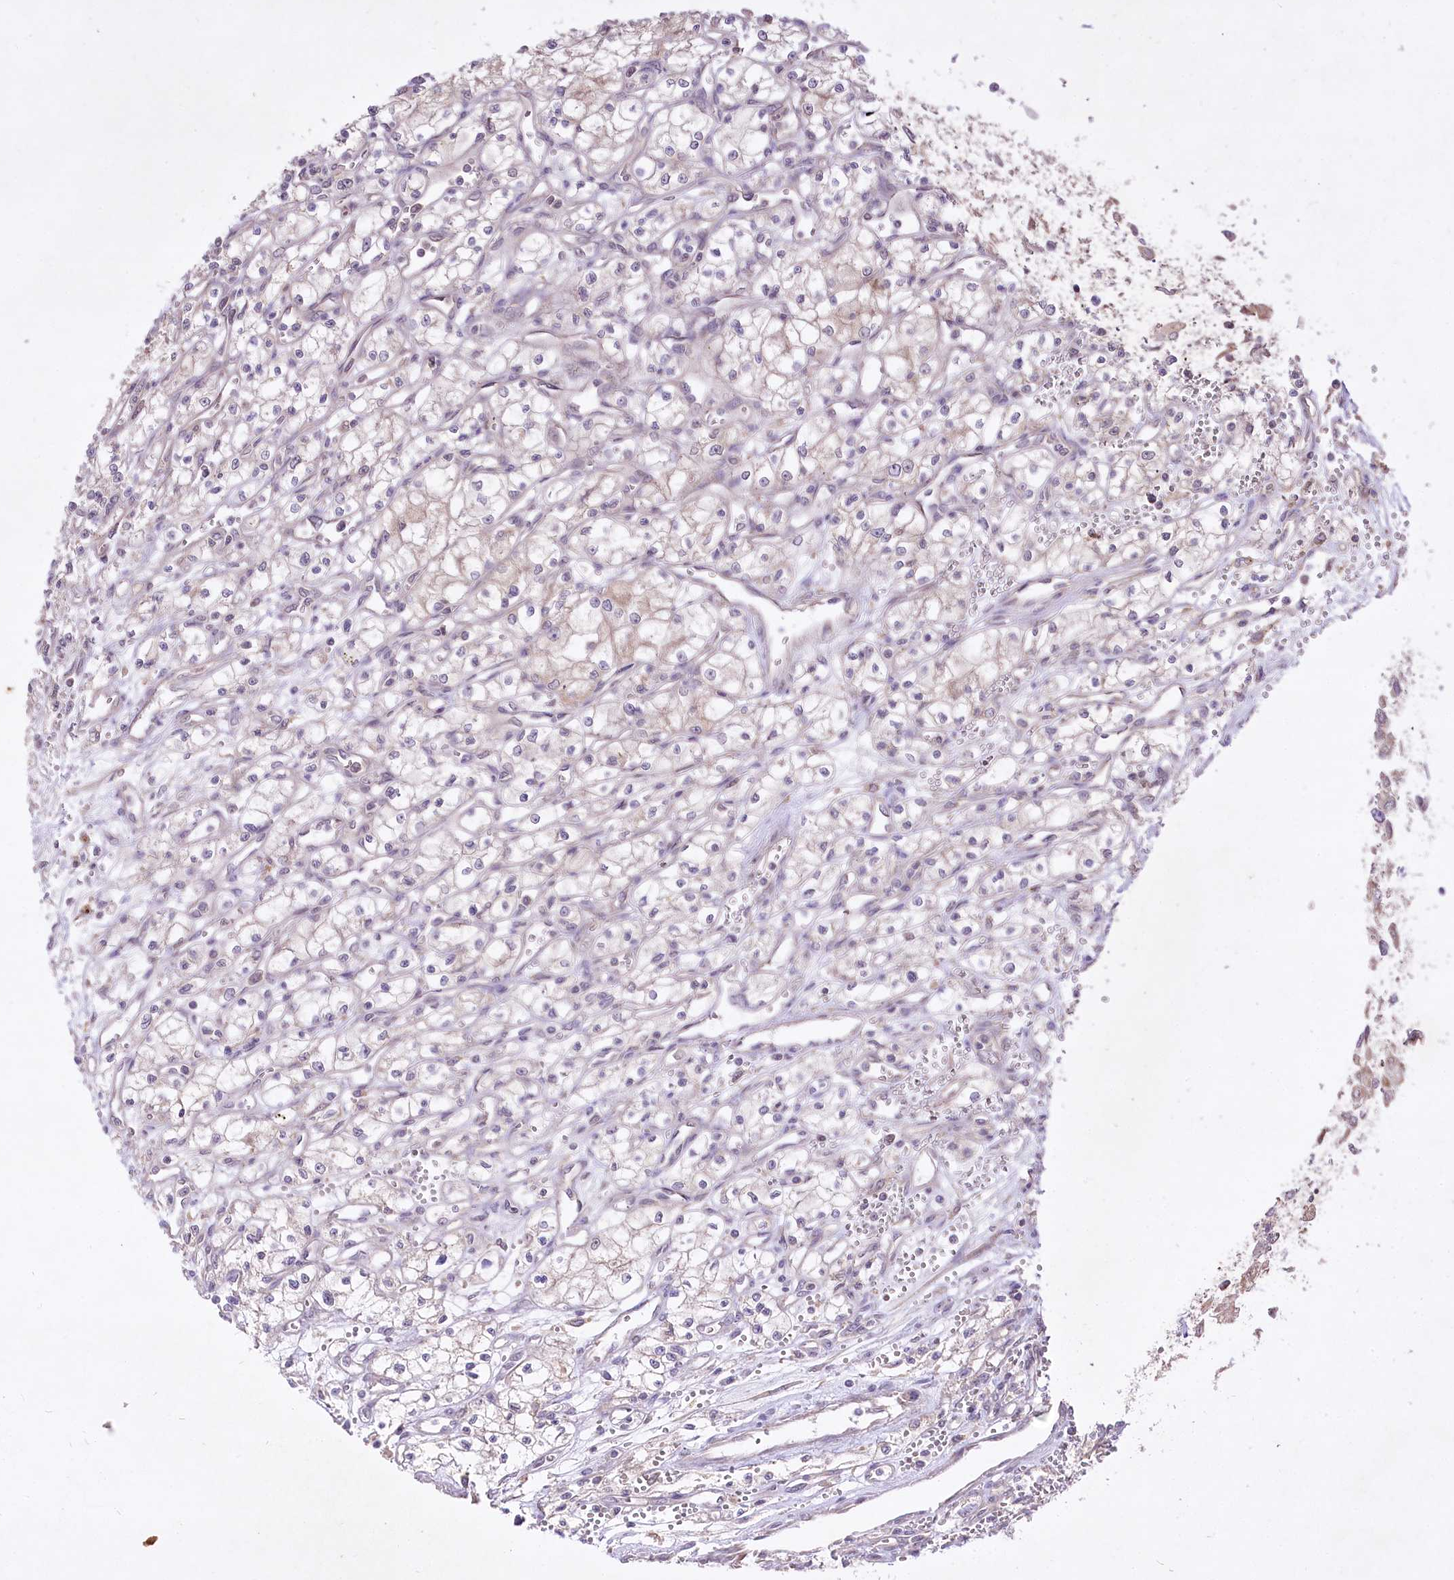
{"staining": {"intensity": "negative", "quantity": "none", "location": "none"}, "tissue": "renal cancer", "cell_type": "Tumor cells", "image_type": "cancer", "snomed": [{"axis": "morphology", "description": "Adenocarcinoma, NOS"}, {"axis": "topography", "description": "Kidney"}], "caption": "An immunohistochemistry (IHC) image of renal cancer (adenocarcinoma) is shown. There is no staining in tumor cells of renal cancer (adenocarcinoma). (DAB immunohistochemistry, high magnification).", "gene": "HELT", "patient": {"sex": "male", "age": 59}}